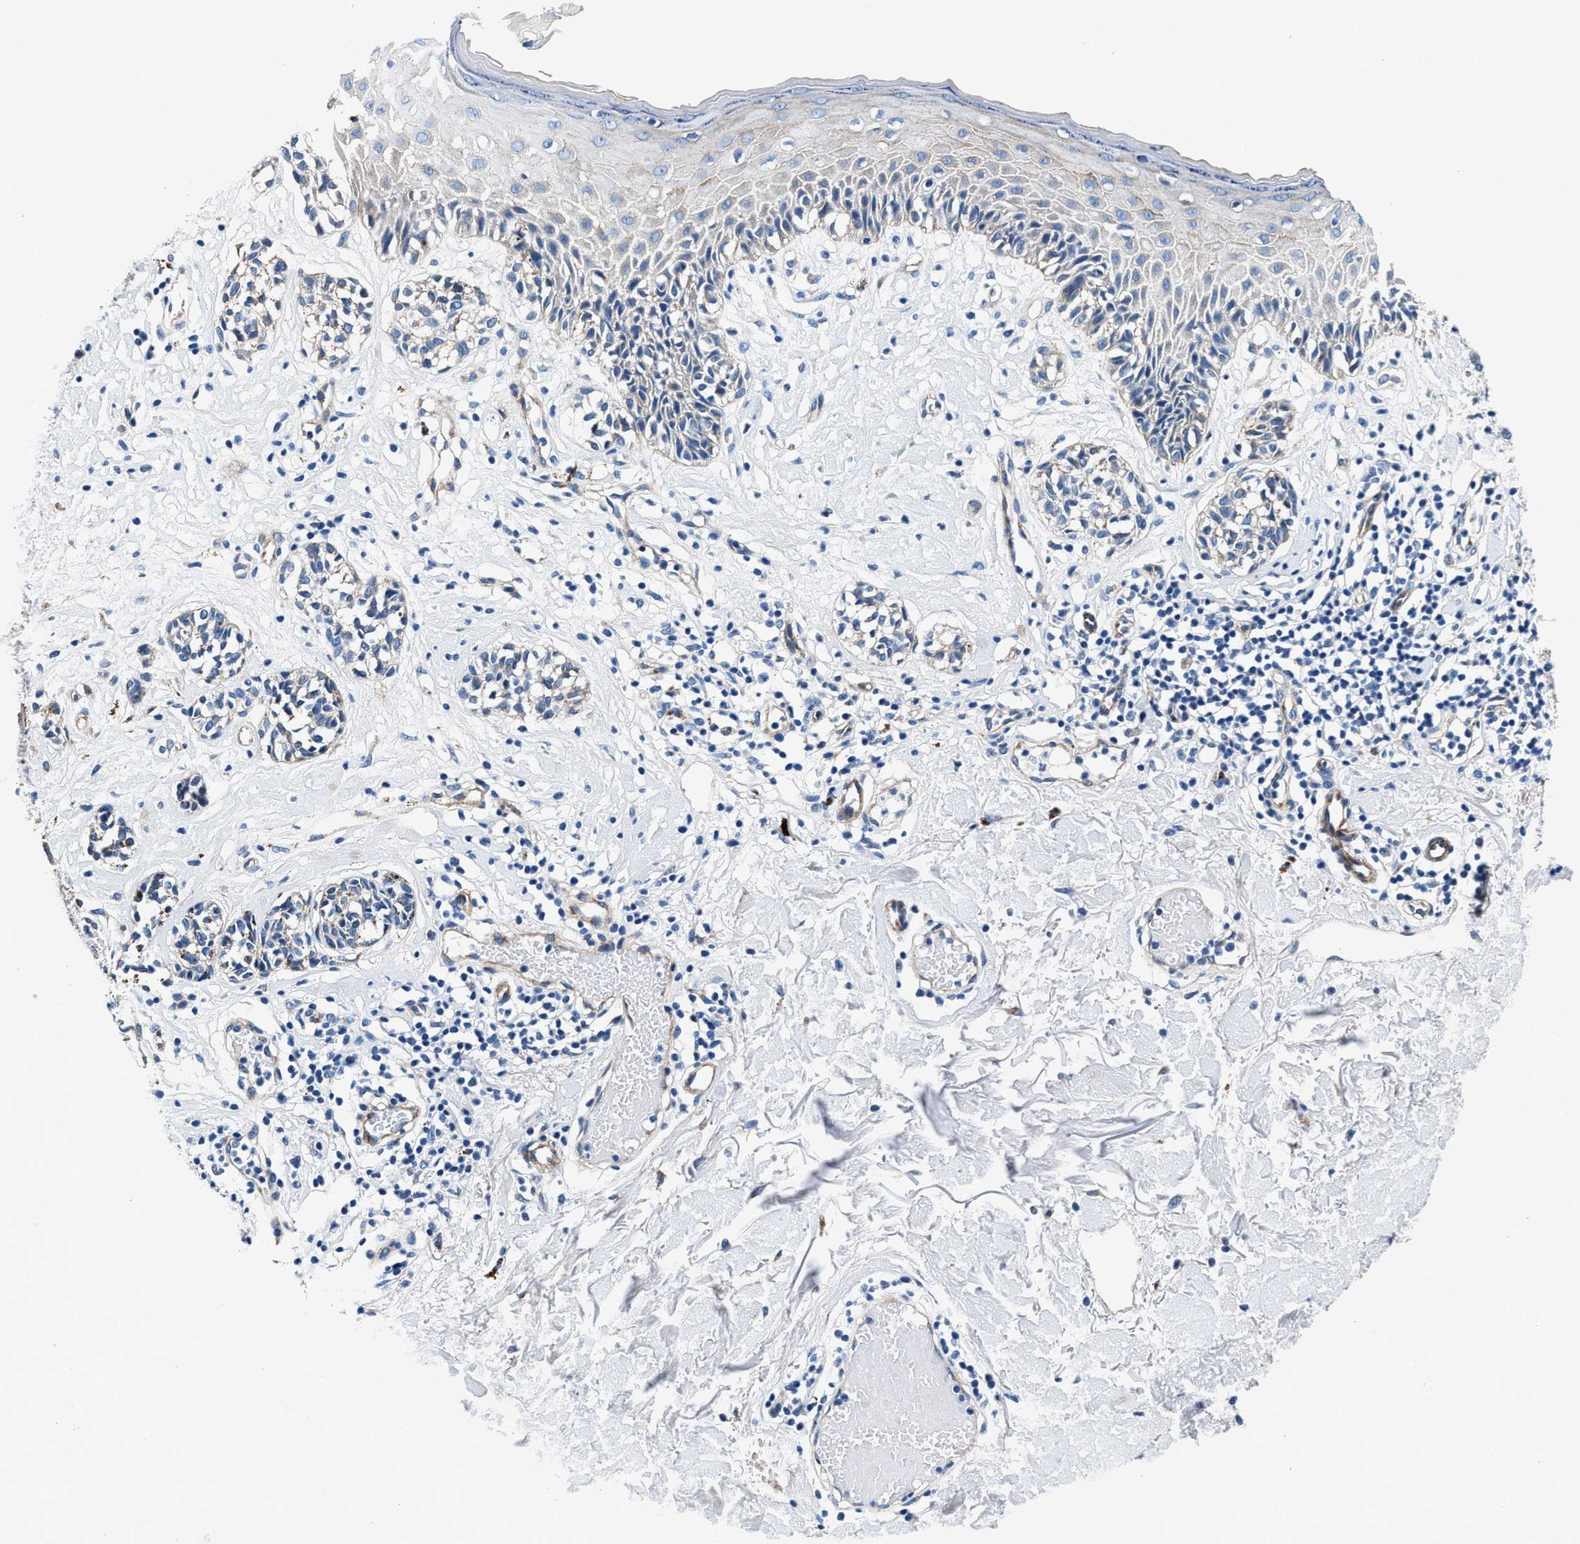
{"staining": {"intensity": "weak", "quantity": "<25%", "location": "cytoplasmic/membranous"}, "tissue": "melanoma", "cell_type": "Tumor cells", "image_type": "cancer", "snomed": [{"axis": "morphology", "description": "Malignant melanoma, NOS"}, {"axis": "topography", "description": "Skin"}], "caption": "Tumor cells are negative for protein expression in human malignant melanoma. (DAB (3,3'-diaminobenzidine) IHC visualized using brightfield microscopy, high magnification).", "gene": "DAG1", "patient": {"sex": "male", "age": 64}}